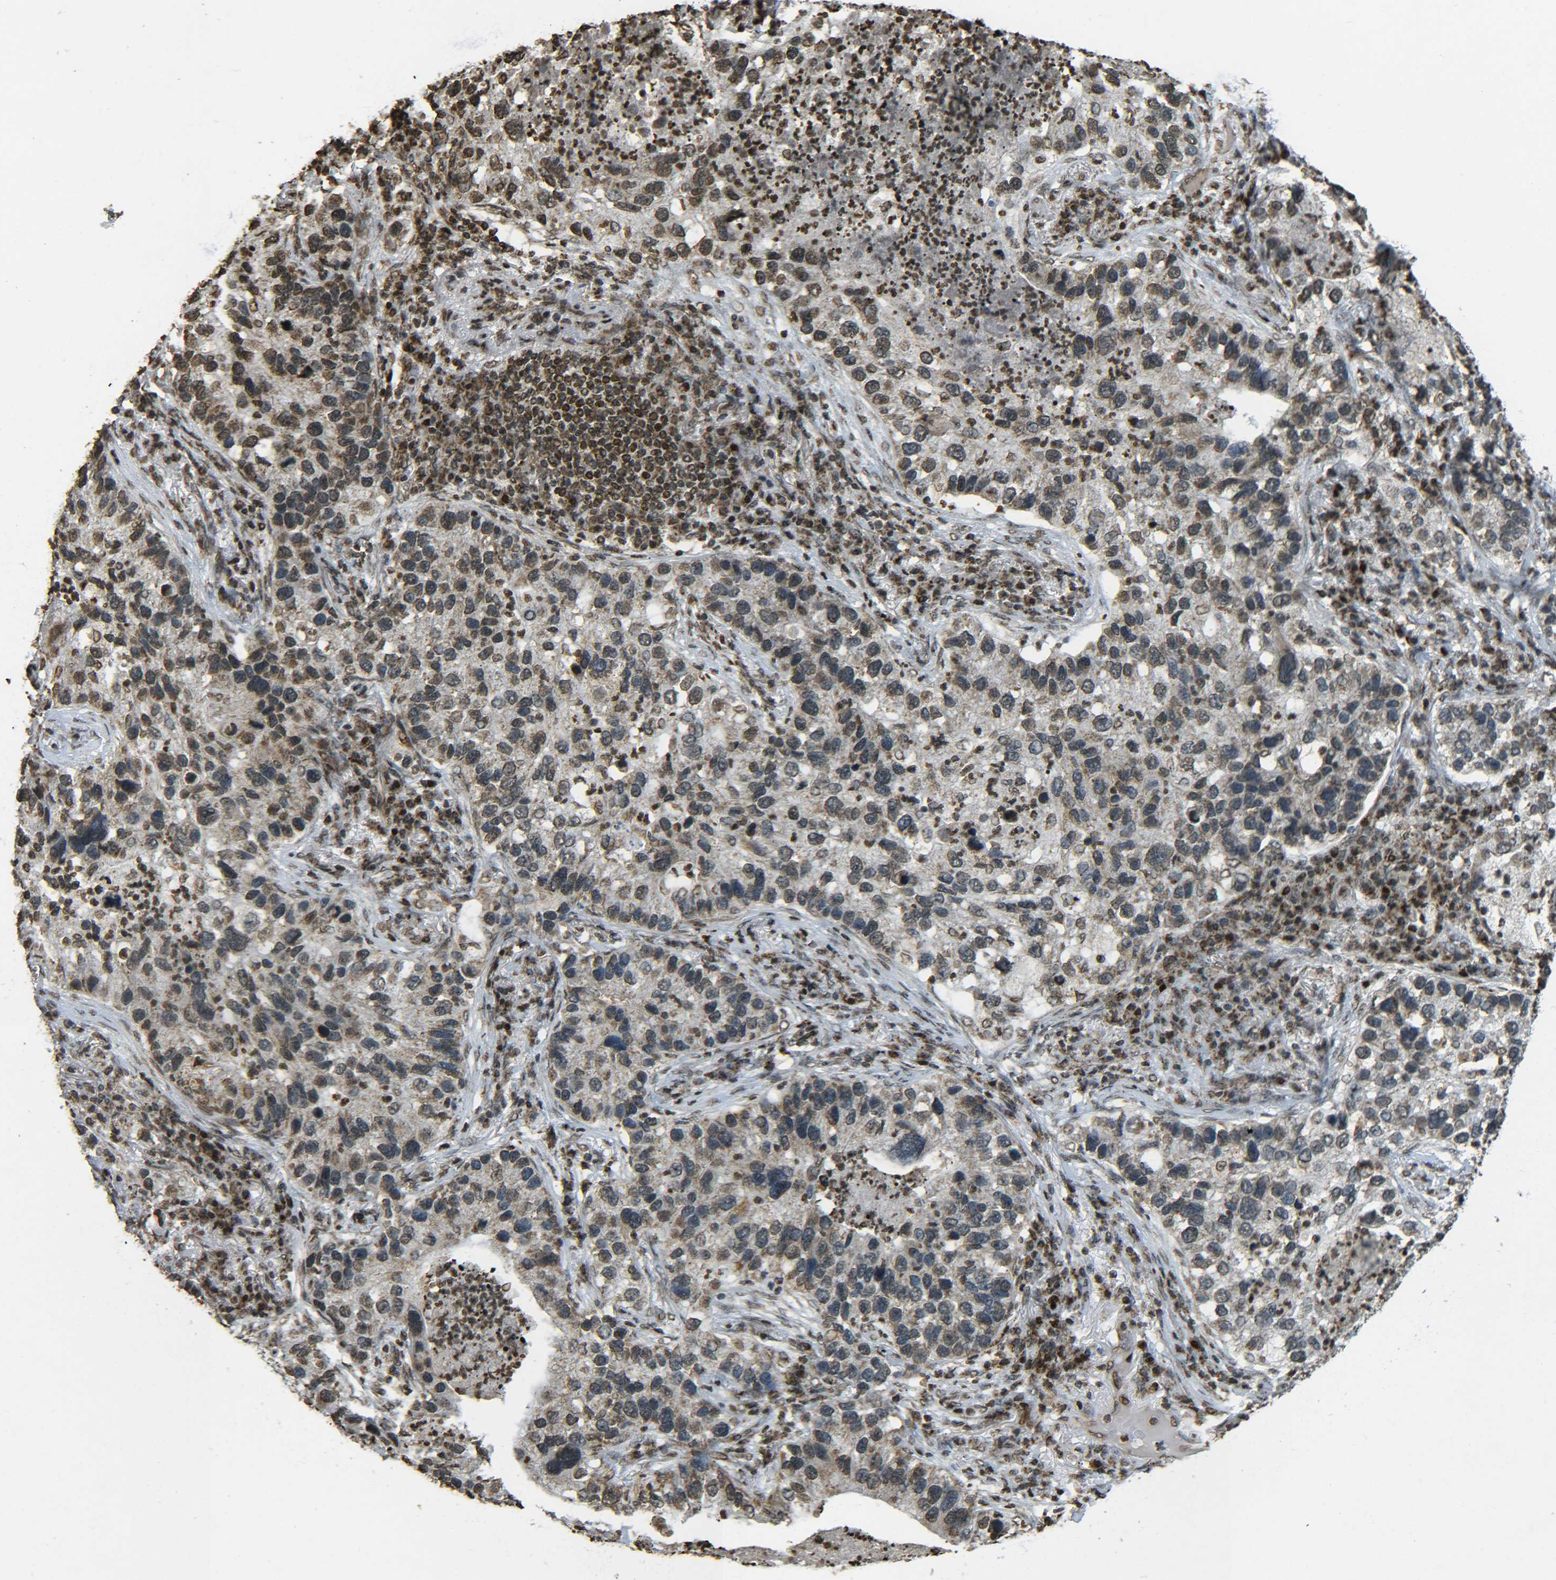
{"staining": {"intensity": "moderate", "quantity": "25%-75%", "location": "nuclear"}, "tissue": "lung cancer", "cell_type": "Tumor cells", "image_type": "cancer", "snomed": [{"axis": "morphology", "description": "Normal tissue, NOS"}, {"axis": "morphology", "description": "Adenocarcinoma, NOS"}, {"axis": "topography", "description": "Bronchus"}, {"axis": "topography", "description": "Lung"}], "caption": "High-power microscopy captured an IHC micrograph of lung adenocarcinoma, revealing moderate nuclear positivity in approximately 25%-75% of tumor cells.", "gene": "NEUROG2", "patient": {"sex": "male", "age": 54}}